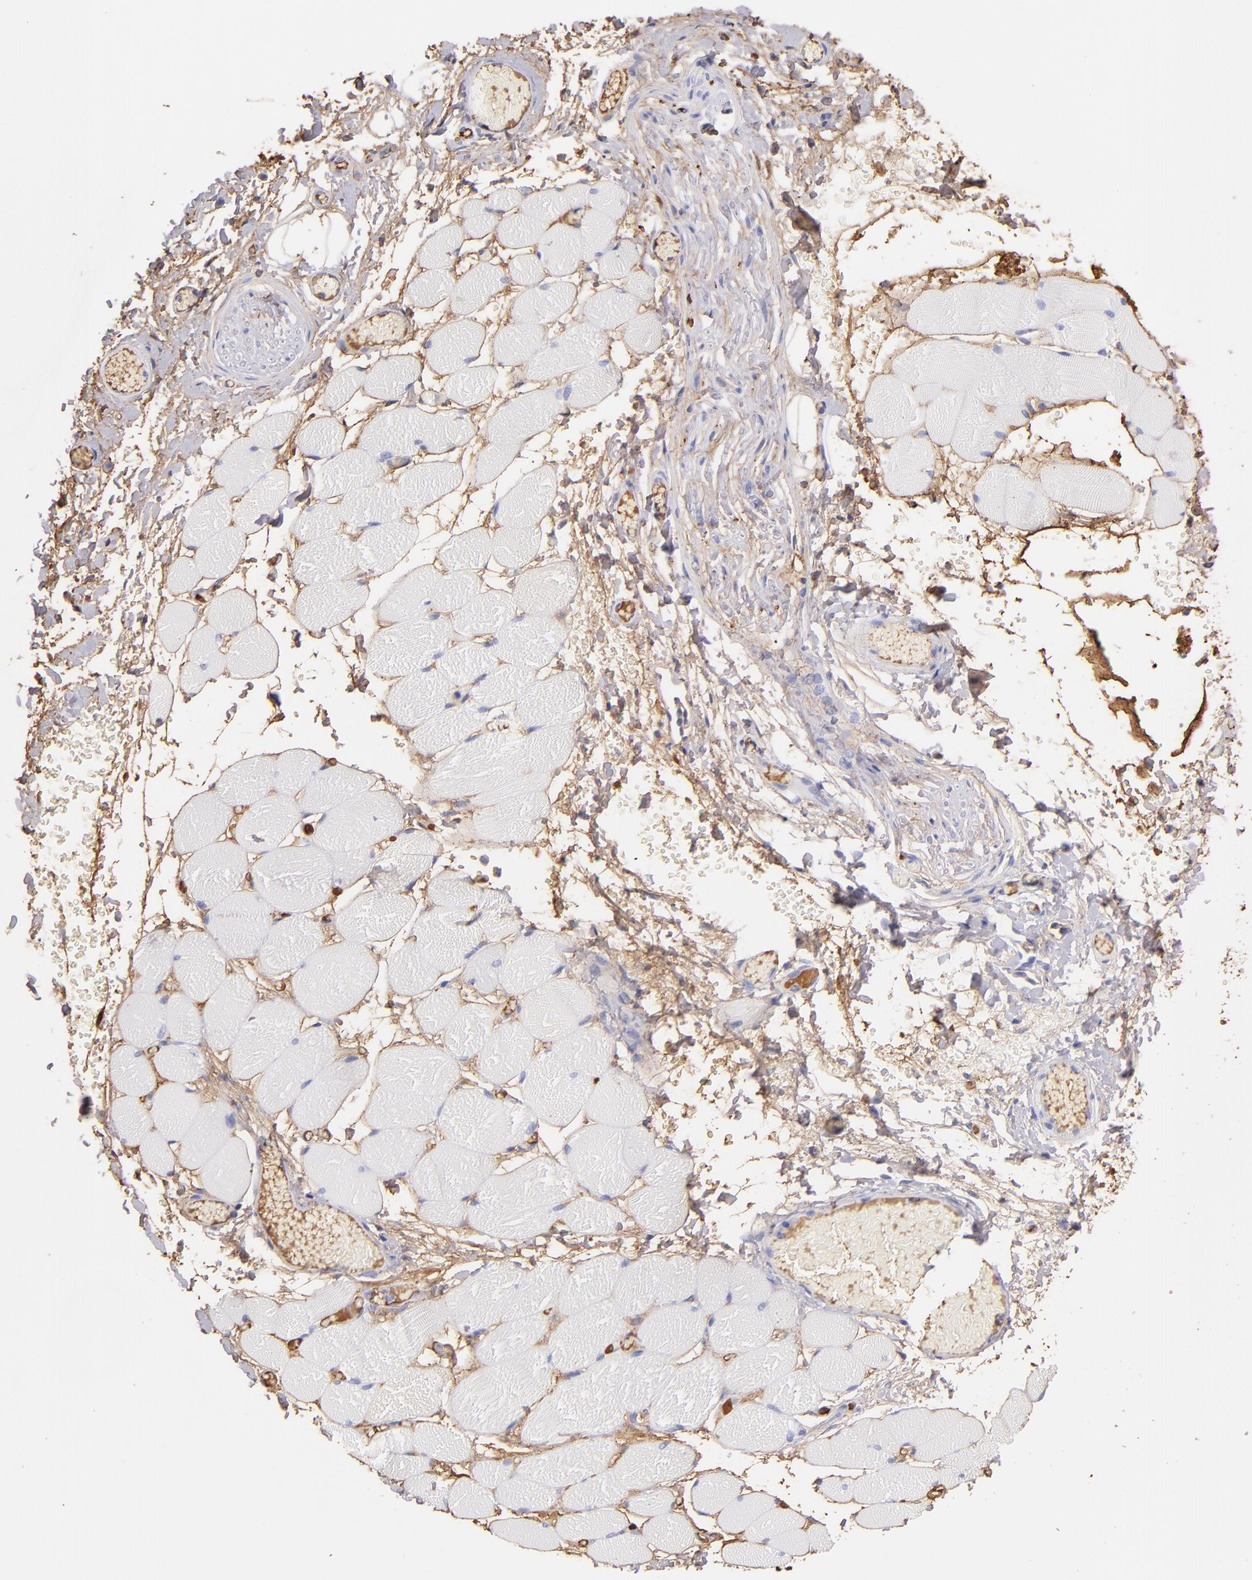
{"staining": {"intensity": "negative", "quantity": "none", "location": "none"}, "tissue": "skeletal muscle", "cell_type": "Myocytes", "image_type": "normal", "snomed": [{"axis": "morphology", "description": "Normal tissue, NOS"}, {"axis": "topography", "description": "Skeletal muscle"}, {"axis": "topography", "description": "Soft tissue"}], "caption": "Immunohistochemistry (IHC) micrograph of normal human skeletal muscle stained for a protein (brown), which shows no expression in myocytes.", "gene": "FGB", "patient": {"sex": "female", "age": 58}}